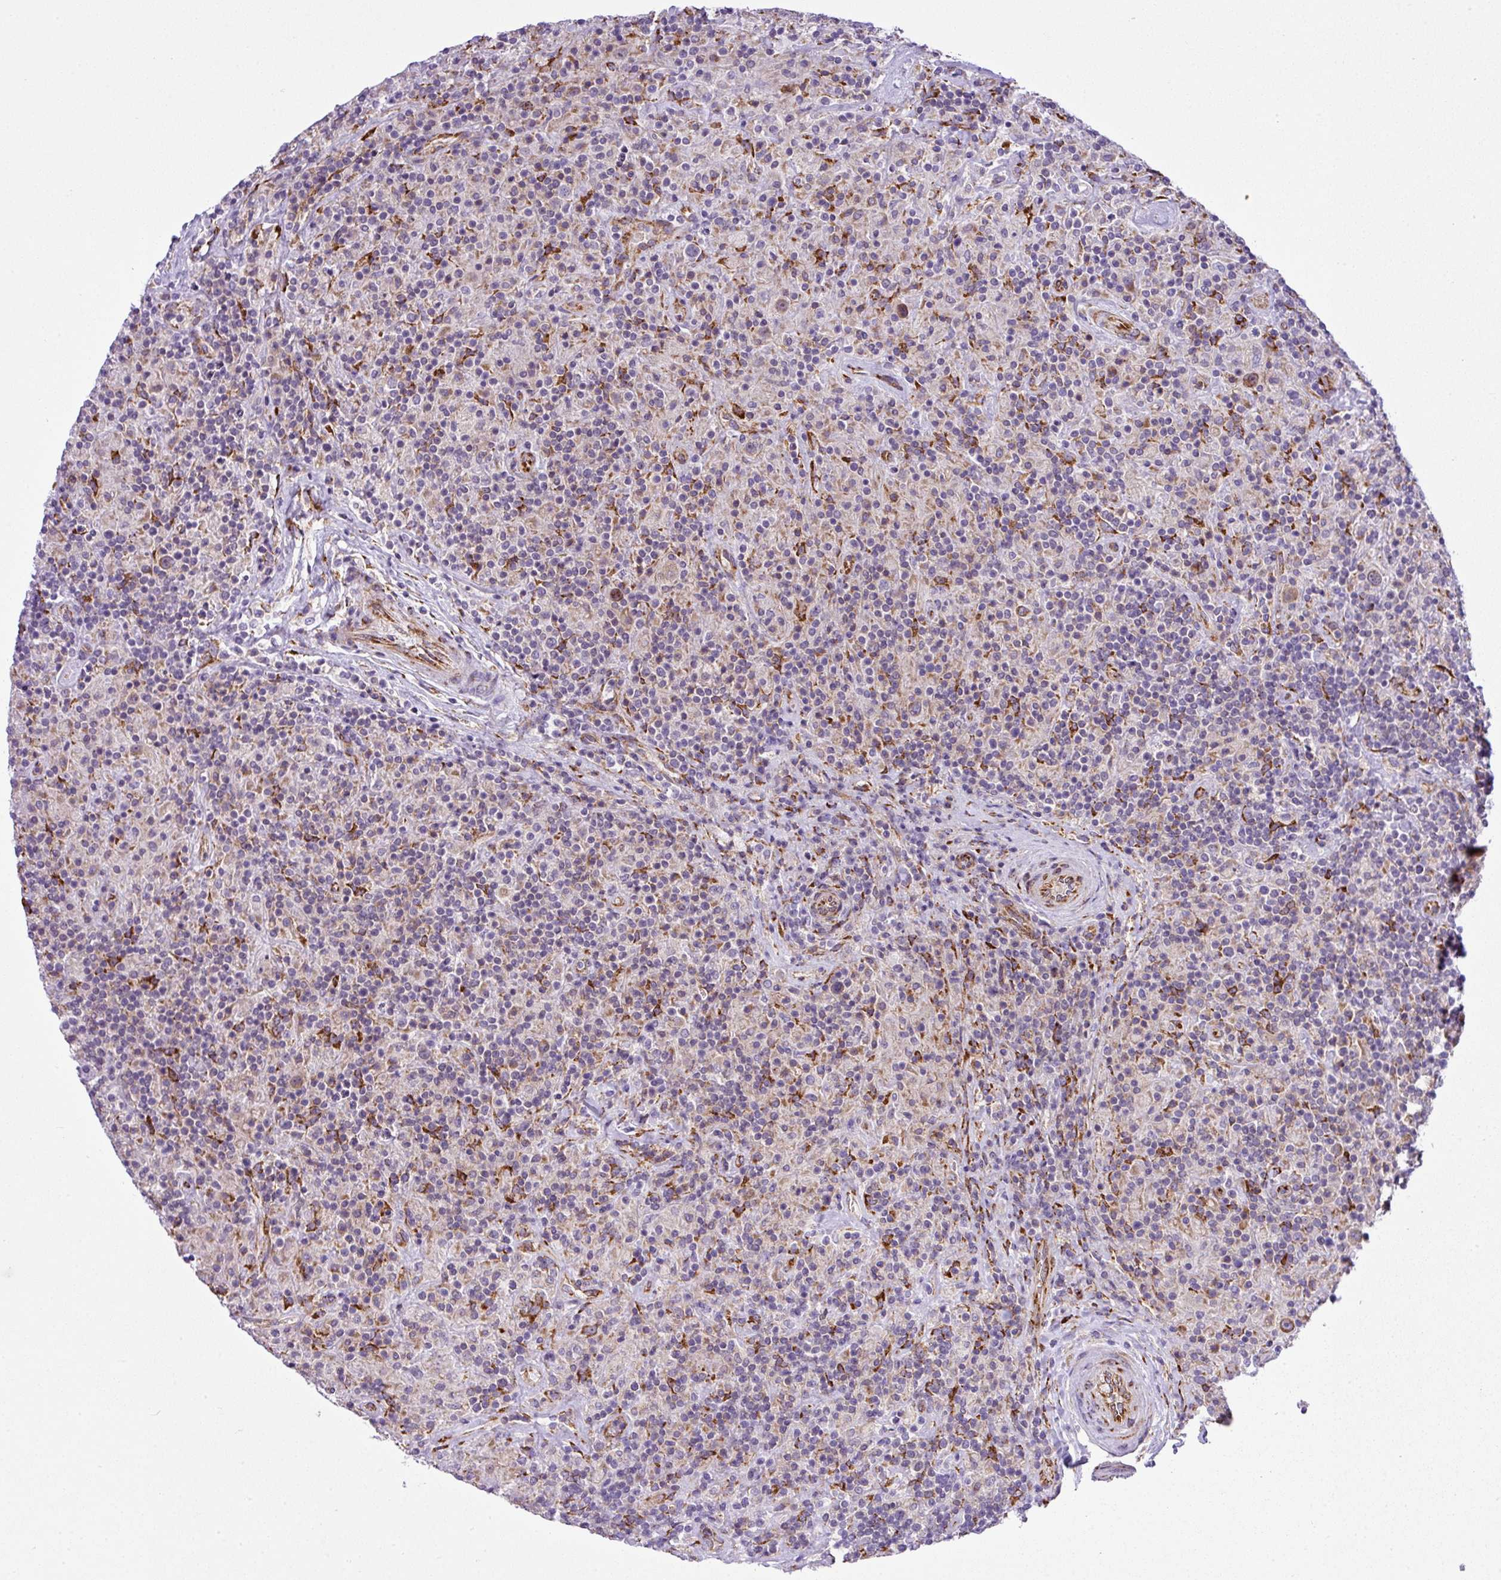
{"staining": {"intensity": "negative", "quantity": "none", "location": "none"}, "tissue": "lymphoma", "cell_type": "Tumor cells", "image_type": "cancer", "snomed": [{"axis": "morphology", "description": "Hodgkin's disease, NOS"}, {"axis": "topography", "description": "Lymph node"}], "caption": "Photomicrograph shows no protein positivity in tumor cells of Hodgkin's disease tissue.", "gene": "CFAP97", "patient": {"sex": "male", "age": 70}}